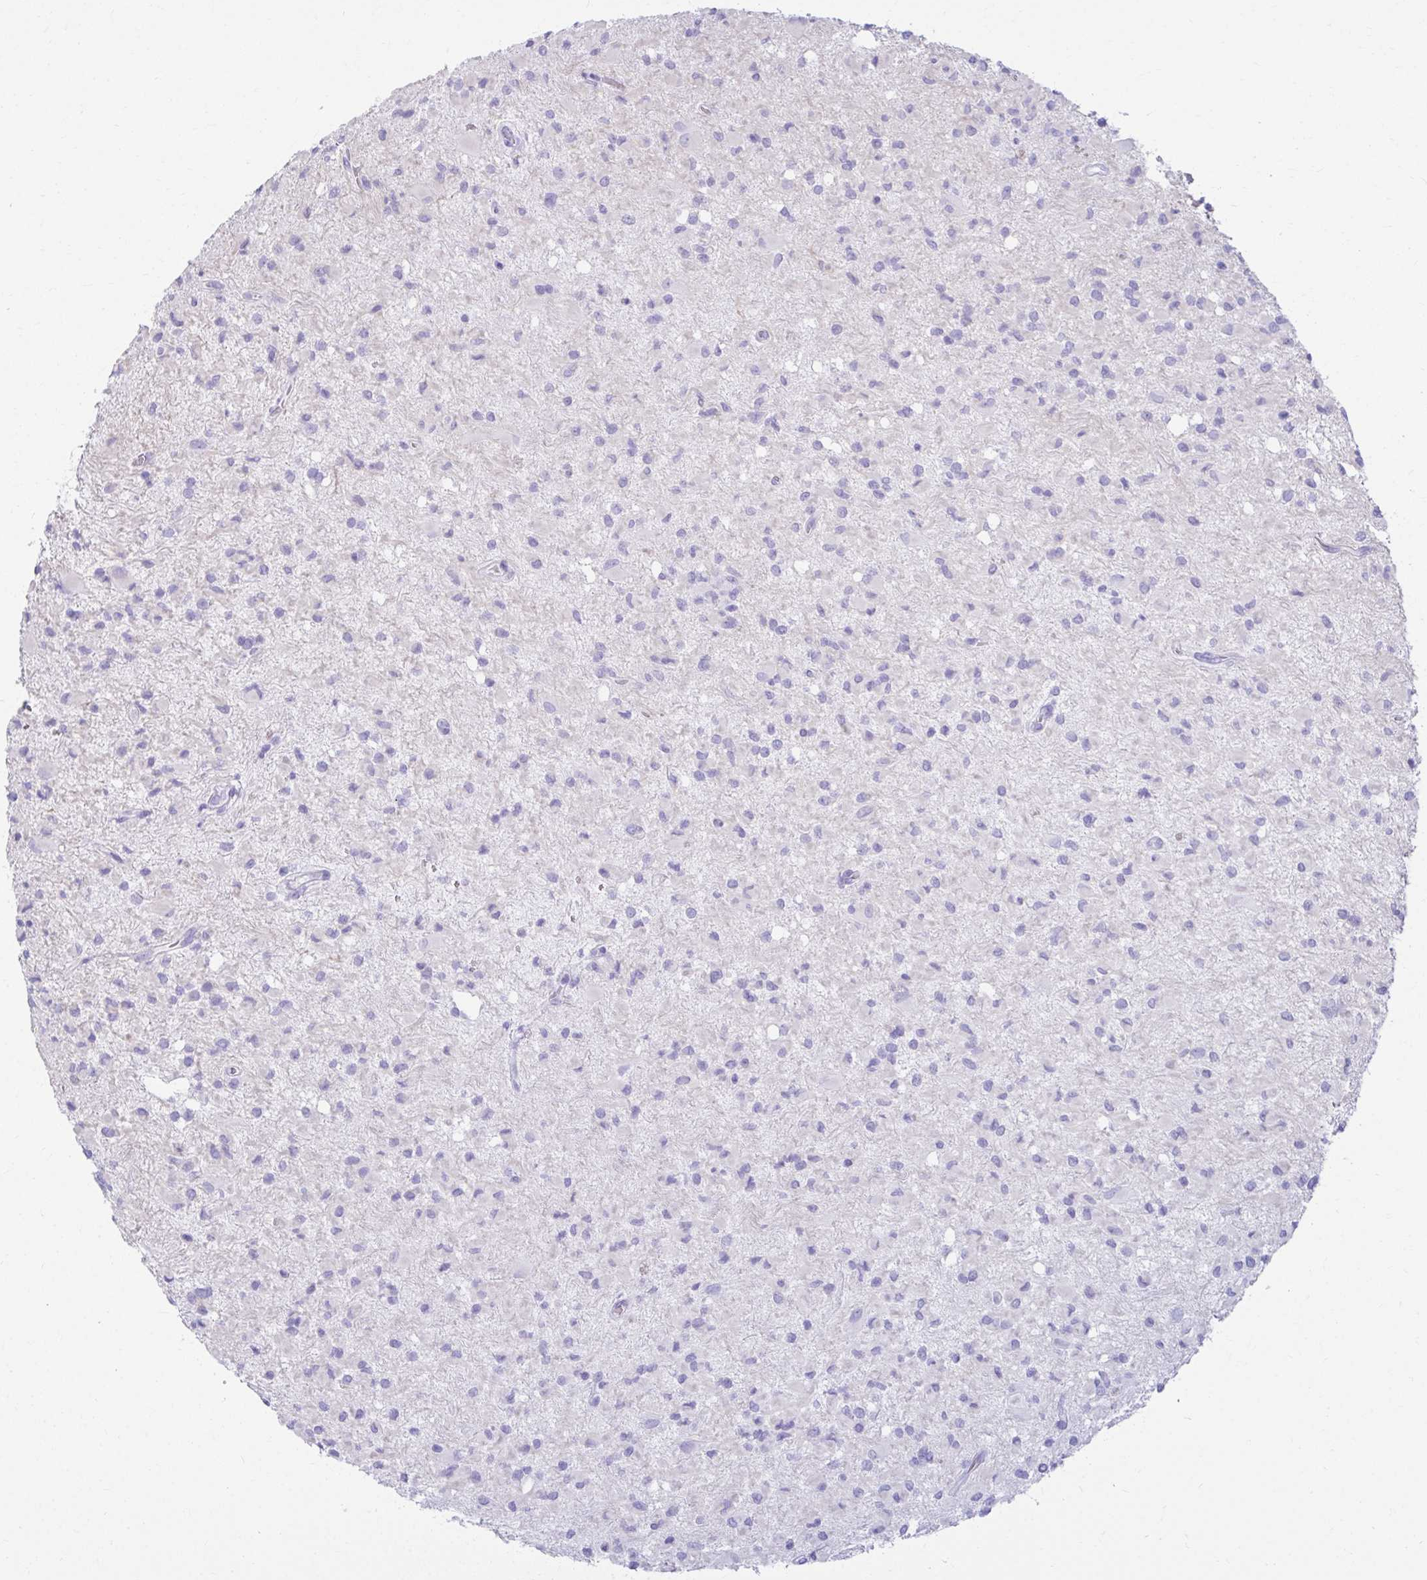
{"staining": {"intensity": "negative", "quantity": "none", "location": "none"}, "tissue": "glioma", "cell_type": "Tumor cells", "image_type": "cancer", "snomed": [{"axis": "morphology", "description": "Glioma, malignant, Low grade"}, {"axis": "topography", "description": "Brain"}], "caption": "This histopathology image is of malignant glioma (low-grade) stained with immunohistochemistry (IHC) to label a protein in brown with the nuclei are counter-stained blue. There is no positivity in tumor cells.", "gene": "ATP4B", "patient": {"sex": "female", "age": 33}}